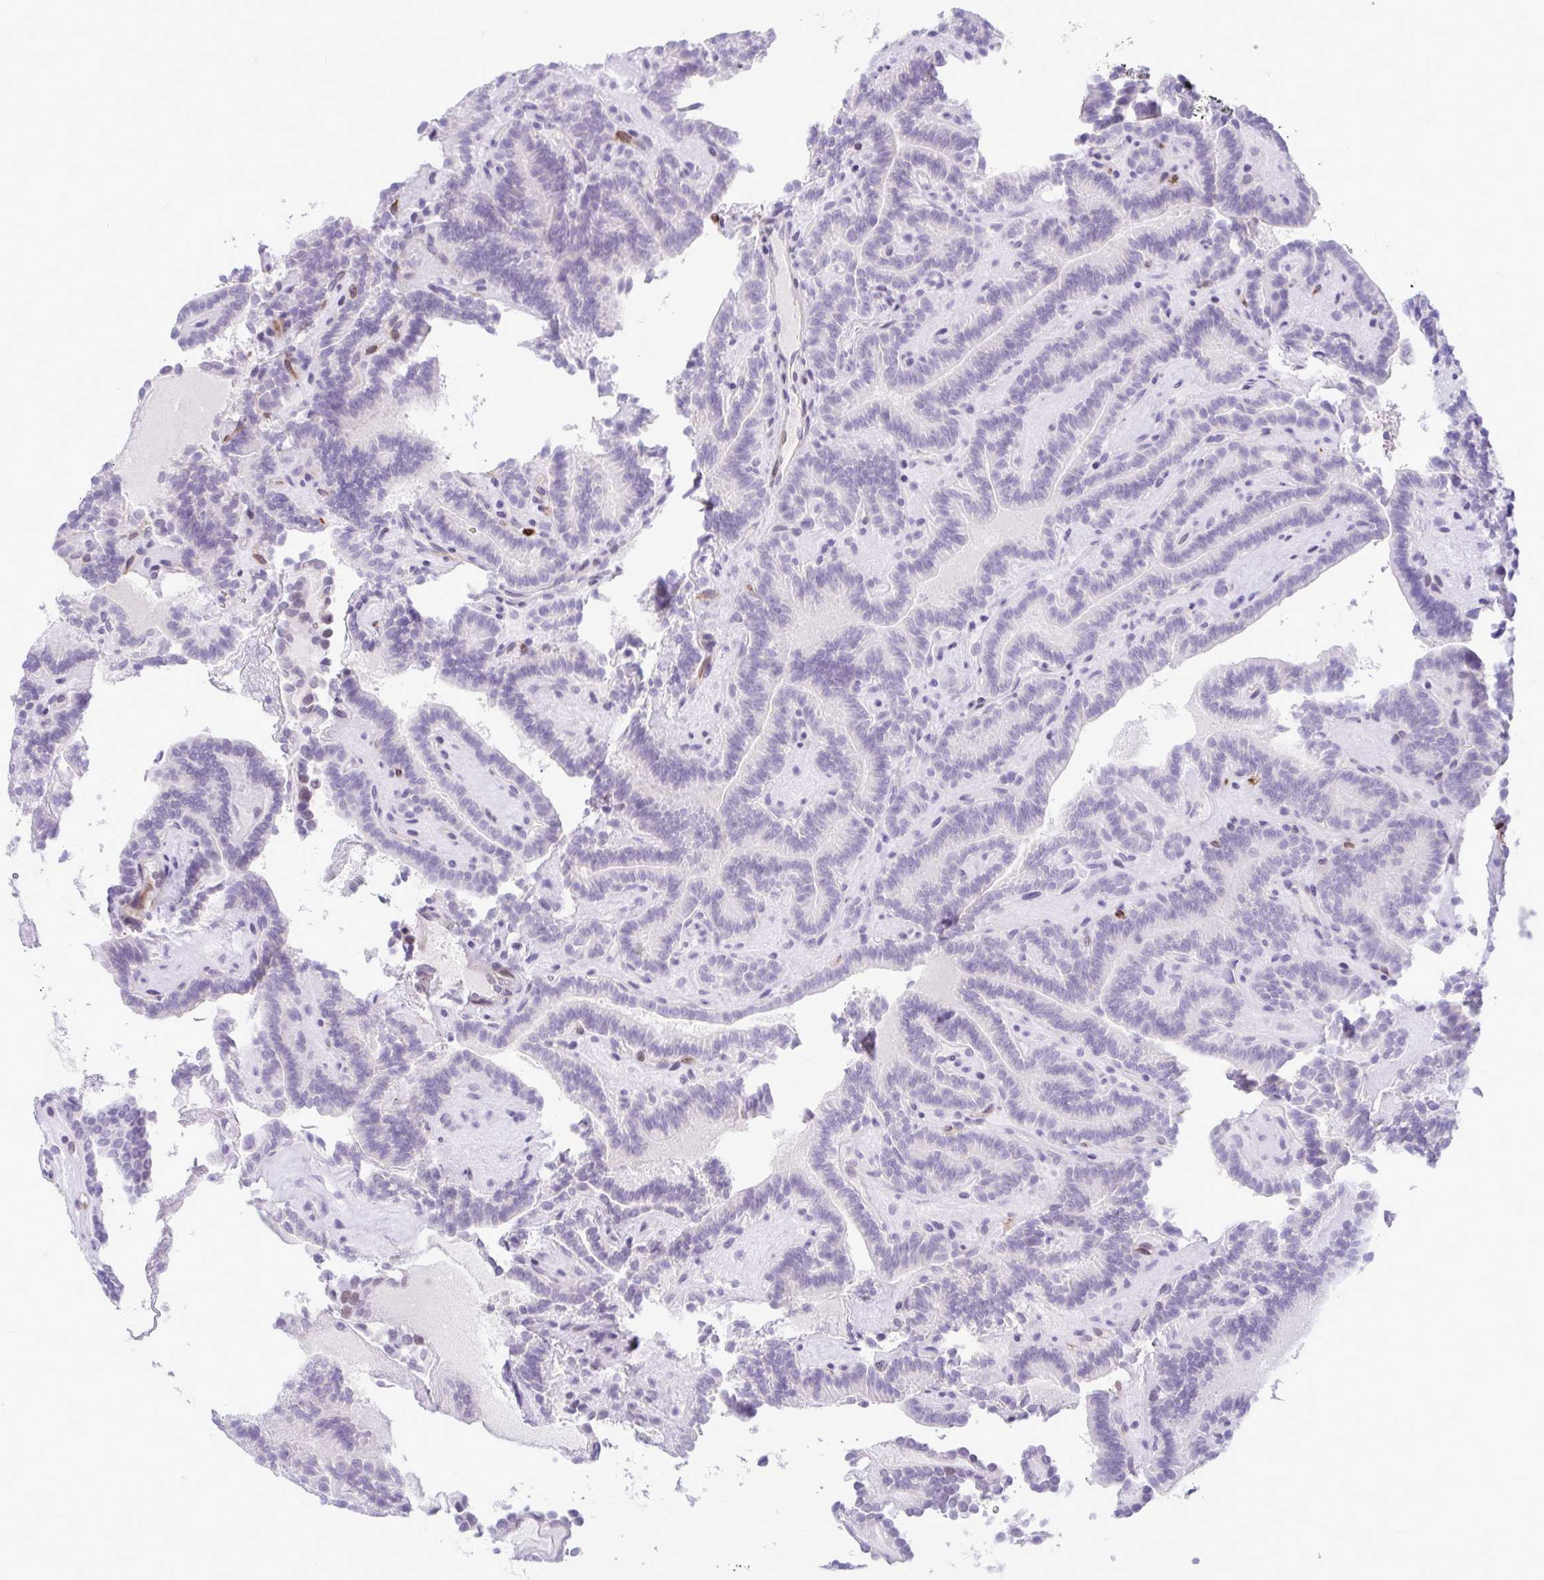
{"staining": {"intensity": "negative", "quantity": "none", "location": "none"}, "tissue": "thyroid cancer", "cell_type": "Tumor cells", "image_type": "cancer", "snomed": [{"axis": "morphology", "description": "Papillary adenocarcinoma, NOS"}, {"axis": "topography", "description": "Thyroid gland"}], "caption": "Immunohistochemistry (IHC) of human thyroid papillary adenocarcinoma shows no expression in tumor cells.", "gene": "EML1", "patient": {"sex": "female", "age": 21}}